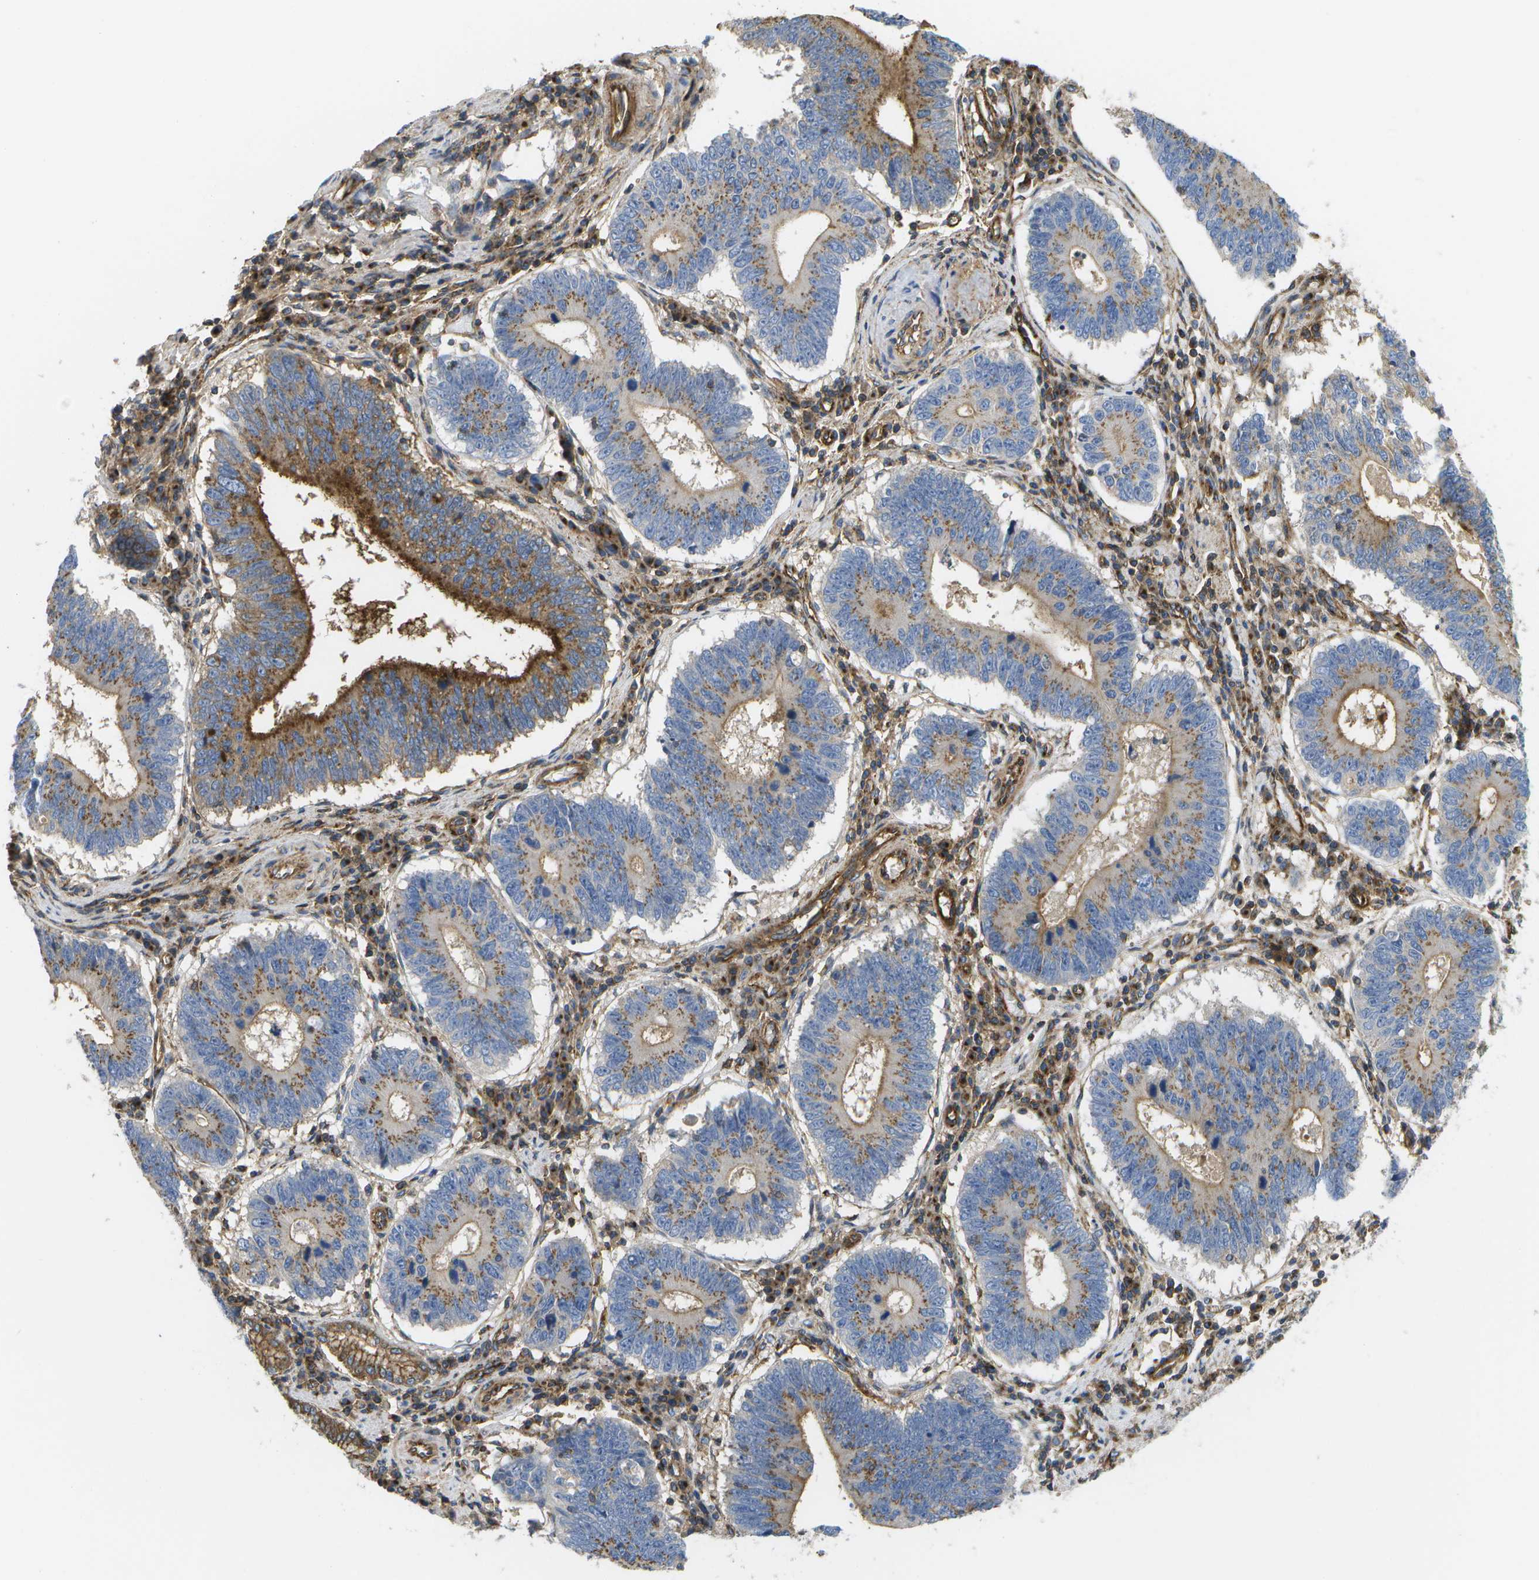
{"staining": {"intensity": "moderate", "quantity": ">75%", "location": "cytoplasmic/membranous"}, "tissue": "stomach cancer", "cell_type": "Tumor cells", "image_type": "cancer", "snomed": [{"axis": "morphology", "description": "Adenocarcinoma, NOS"}, {"axis": "topography", "description": "Stomach"}], "caption": "Brown immunohistochemical staining in adenocarcinoma (stomach) reveals moderate cytoplasmic/membranous staining in approximately >75% of tumor cells.", "gene": "BST2", "patient": {"sex": "male", "age": 59}}